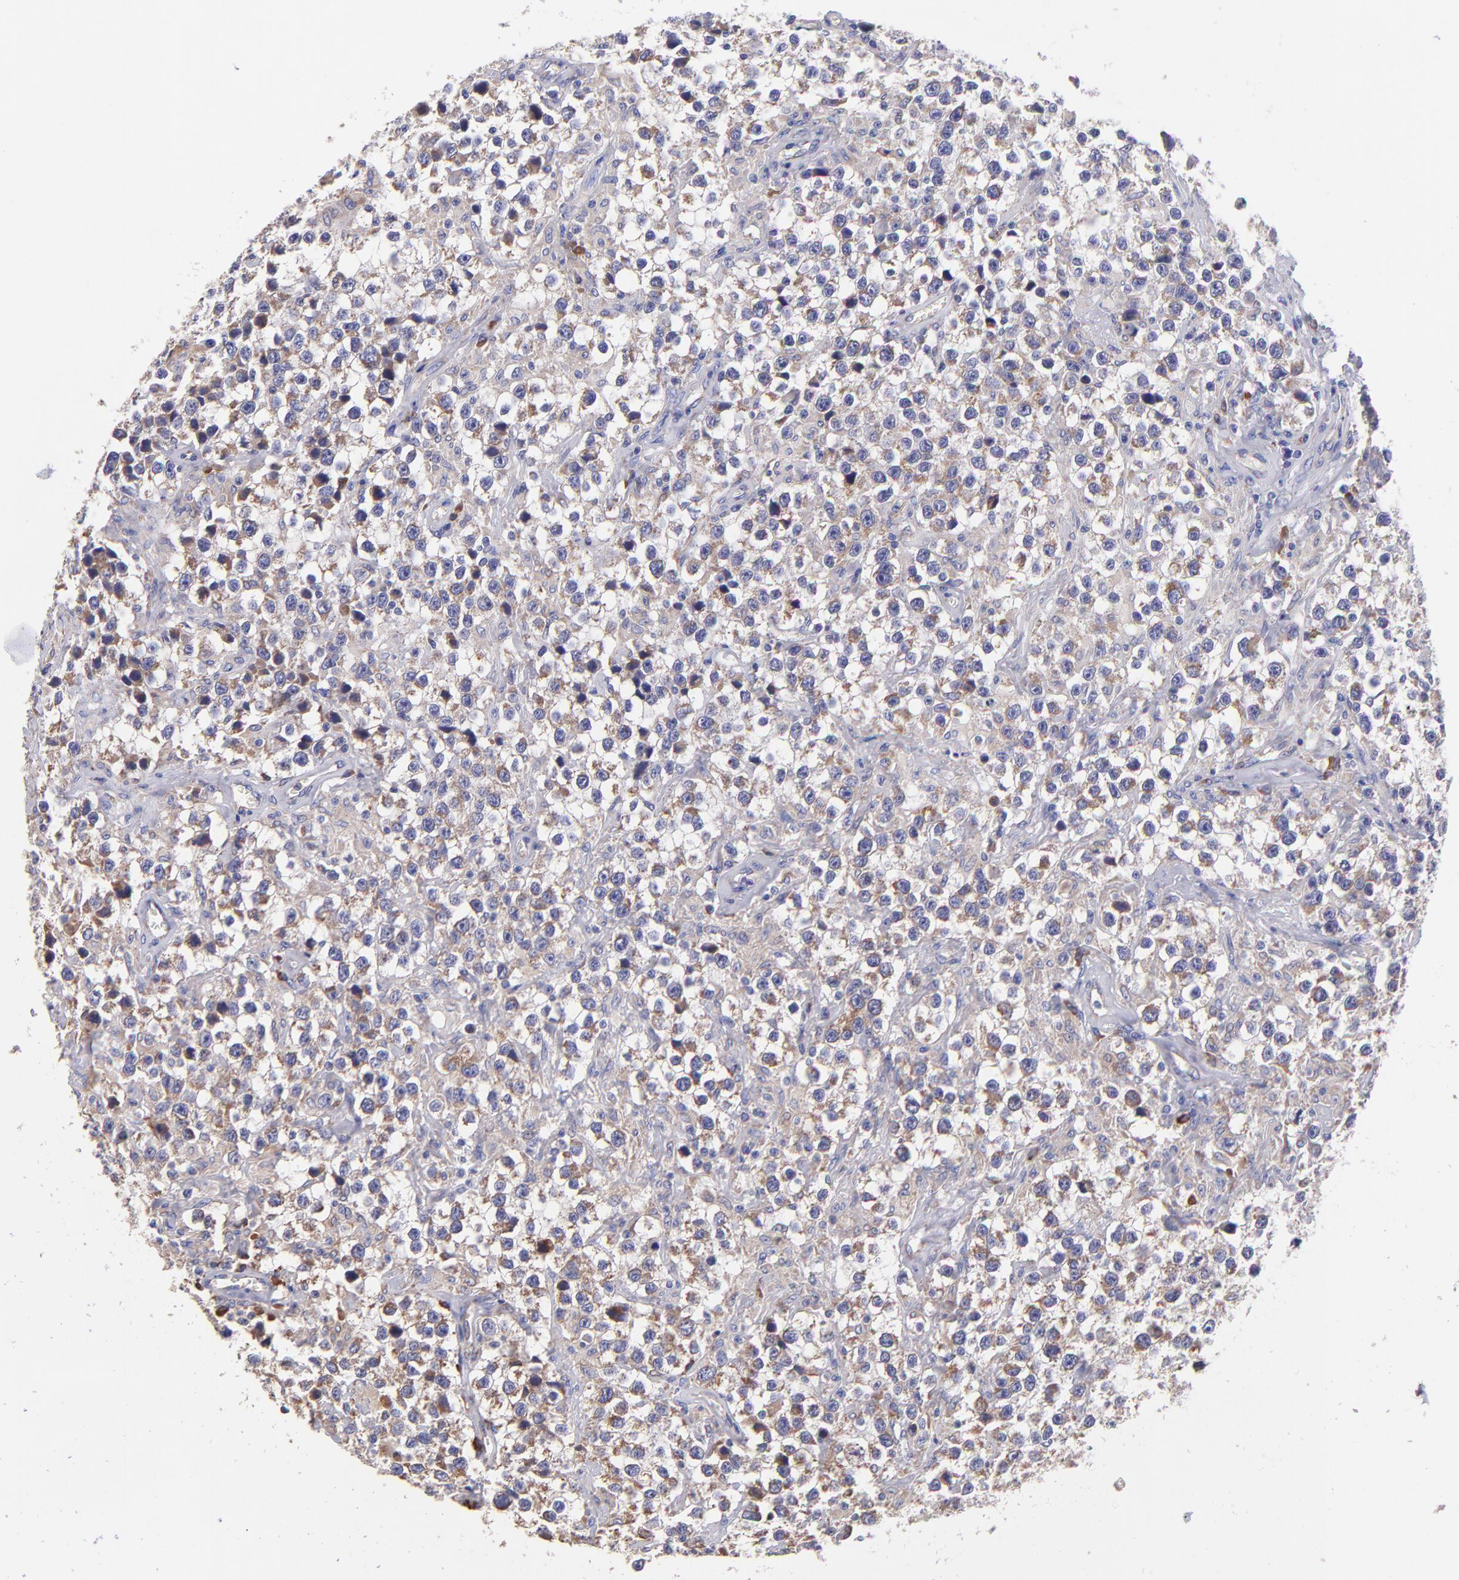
{"staining": {"intensity": "moderate", "quantity": "25%-75%", "location": "cytoplasmic/membranous"}, "tissue": "testis cancer", "cell_type": "Tumor cells", "image_type": "cancer", "snomed": [{"axis": "morphology", "description": "Seminoma, NOS"}, {"axis": "topography", "description": "Testis"}], "caption": "There is medium levels of moderate cytoplasmic/membranous staining in tumor cells of testis seminoma, as demonstrated by immunohistochemical staining (brown color).", "gene": "PREX1", "patient": {"sex": "male", "age": 43}}